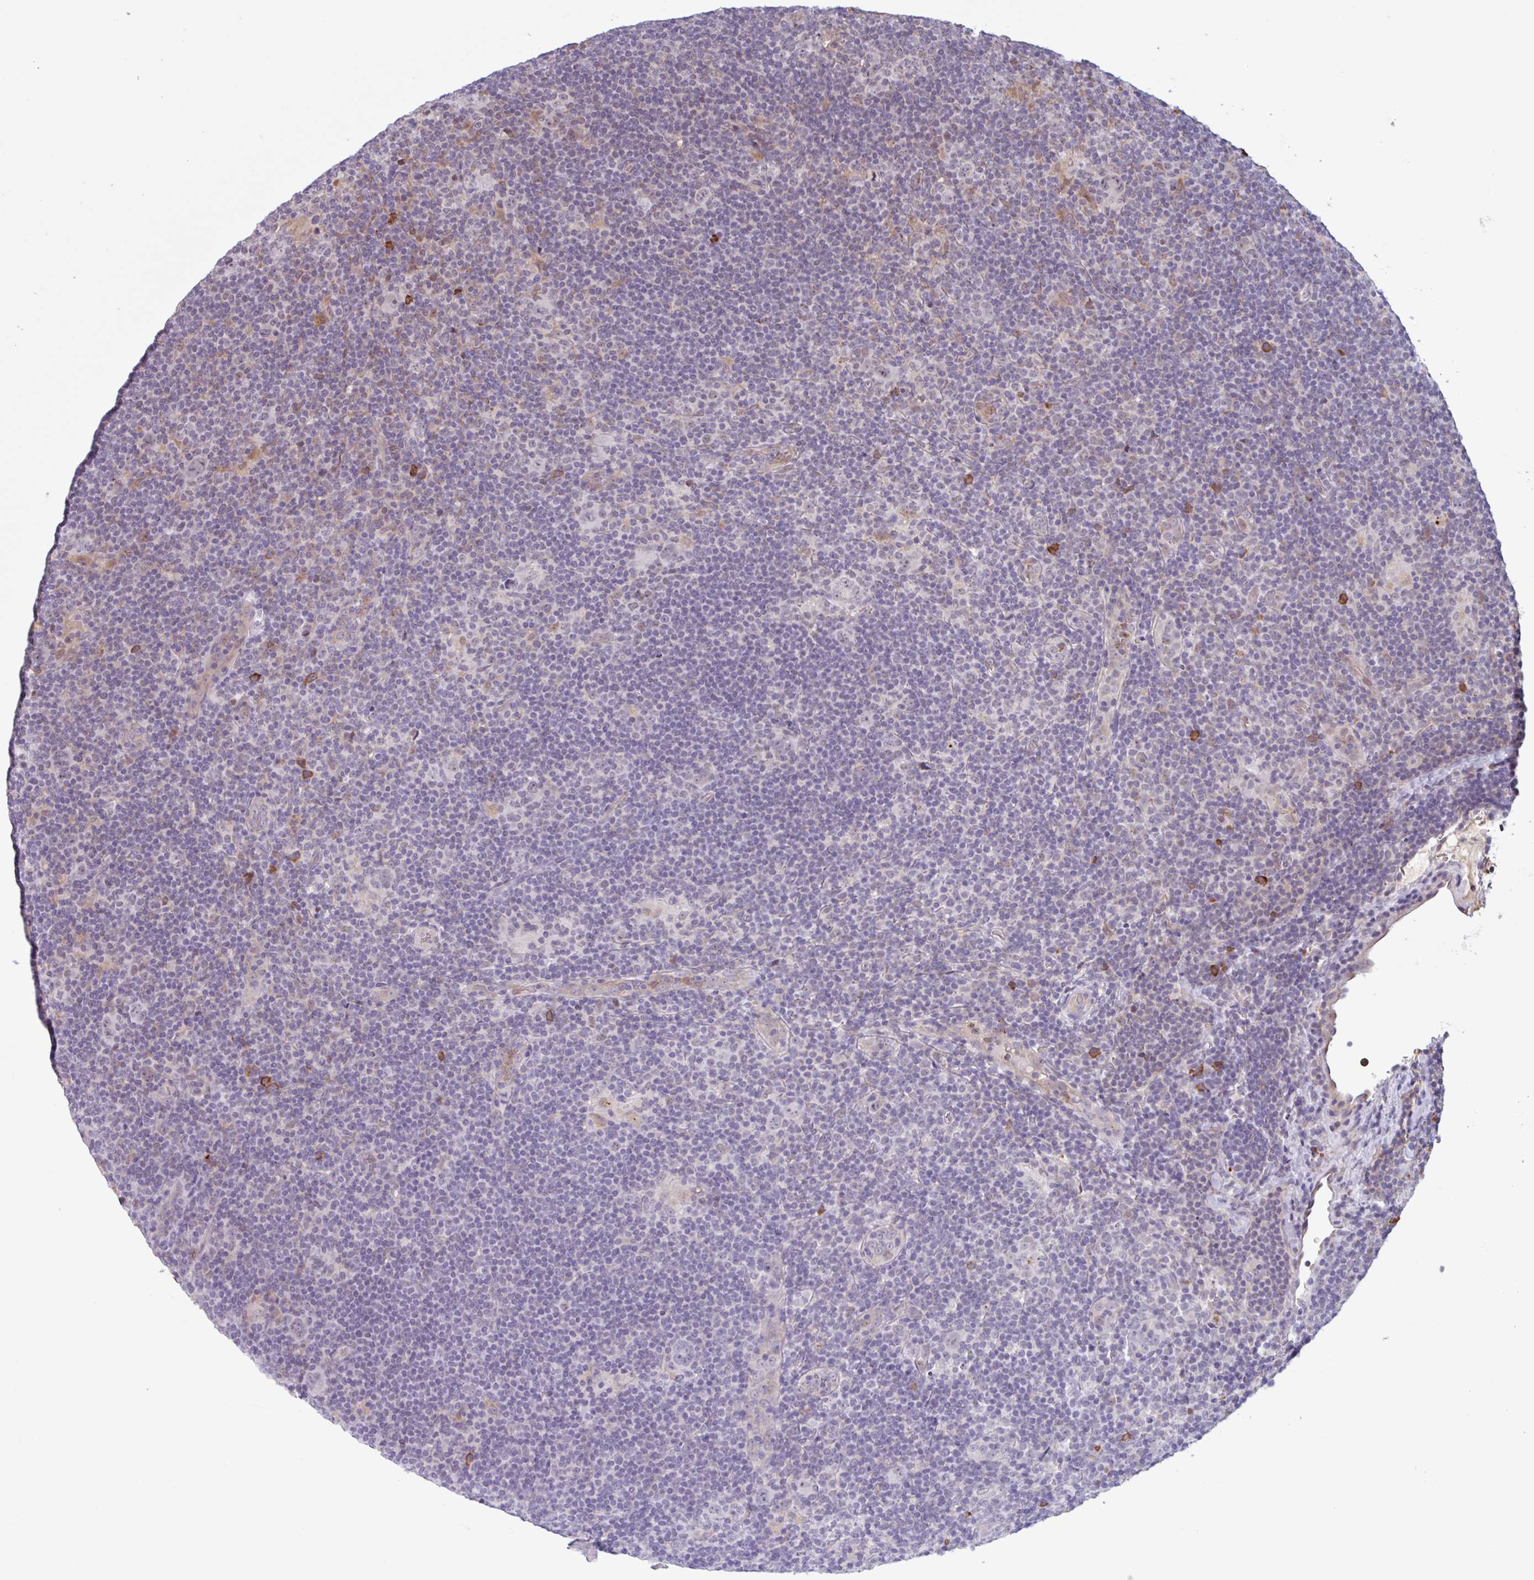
{"staining": {"intensity": "negative", "quantity": "none", "location": "none"}, "tissue": "lymphoma", "cell_type": "Tumor cells", "image_type": "cancer", "snomed": [{"axis": "morphology", "description": "Hodgkin's disease, NOS"}, {"axis": "topography", "description": "Lymph node"}], "caption": "High power microscopy photomicrograph of an IHC image of lymphoma, revealing no significant positivity in tumor cells.", "gene": "TAF1D", "patient": {"sex": "female", "age": 57}}